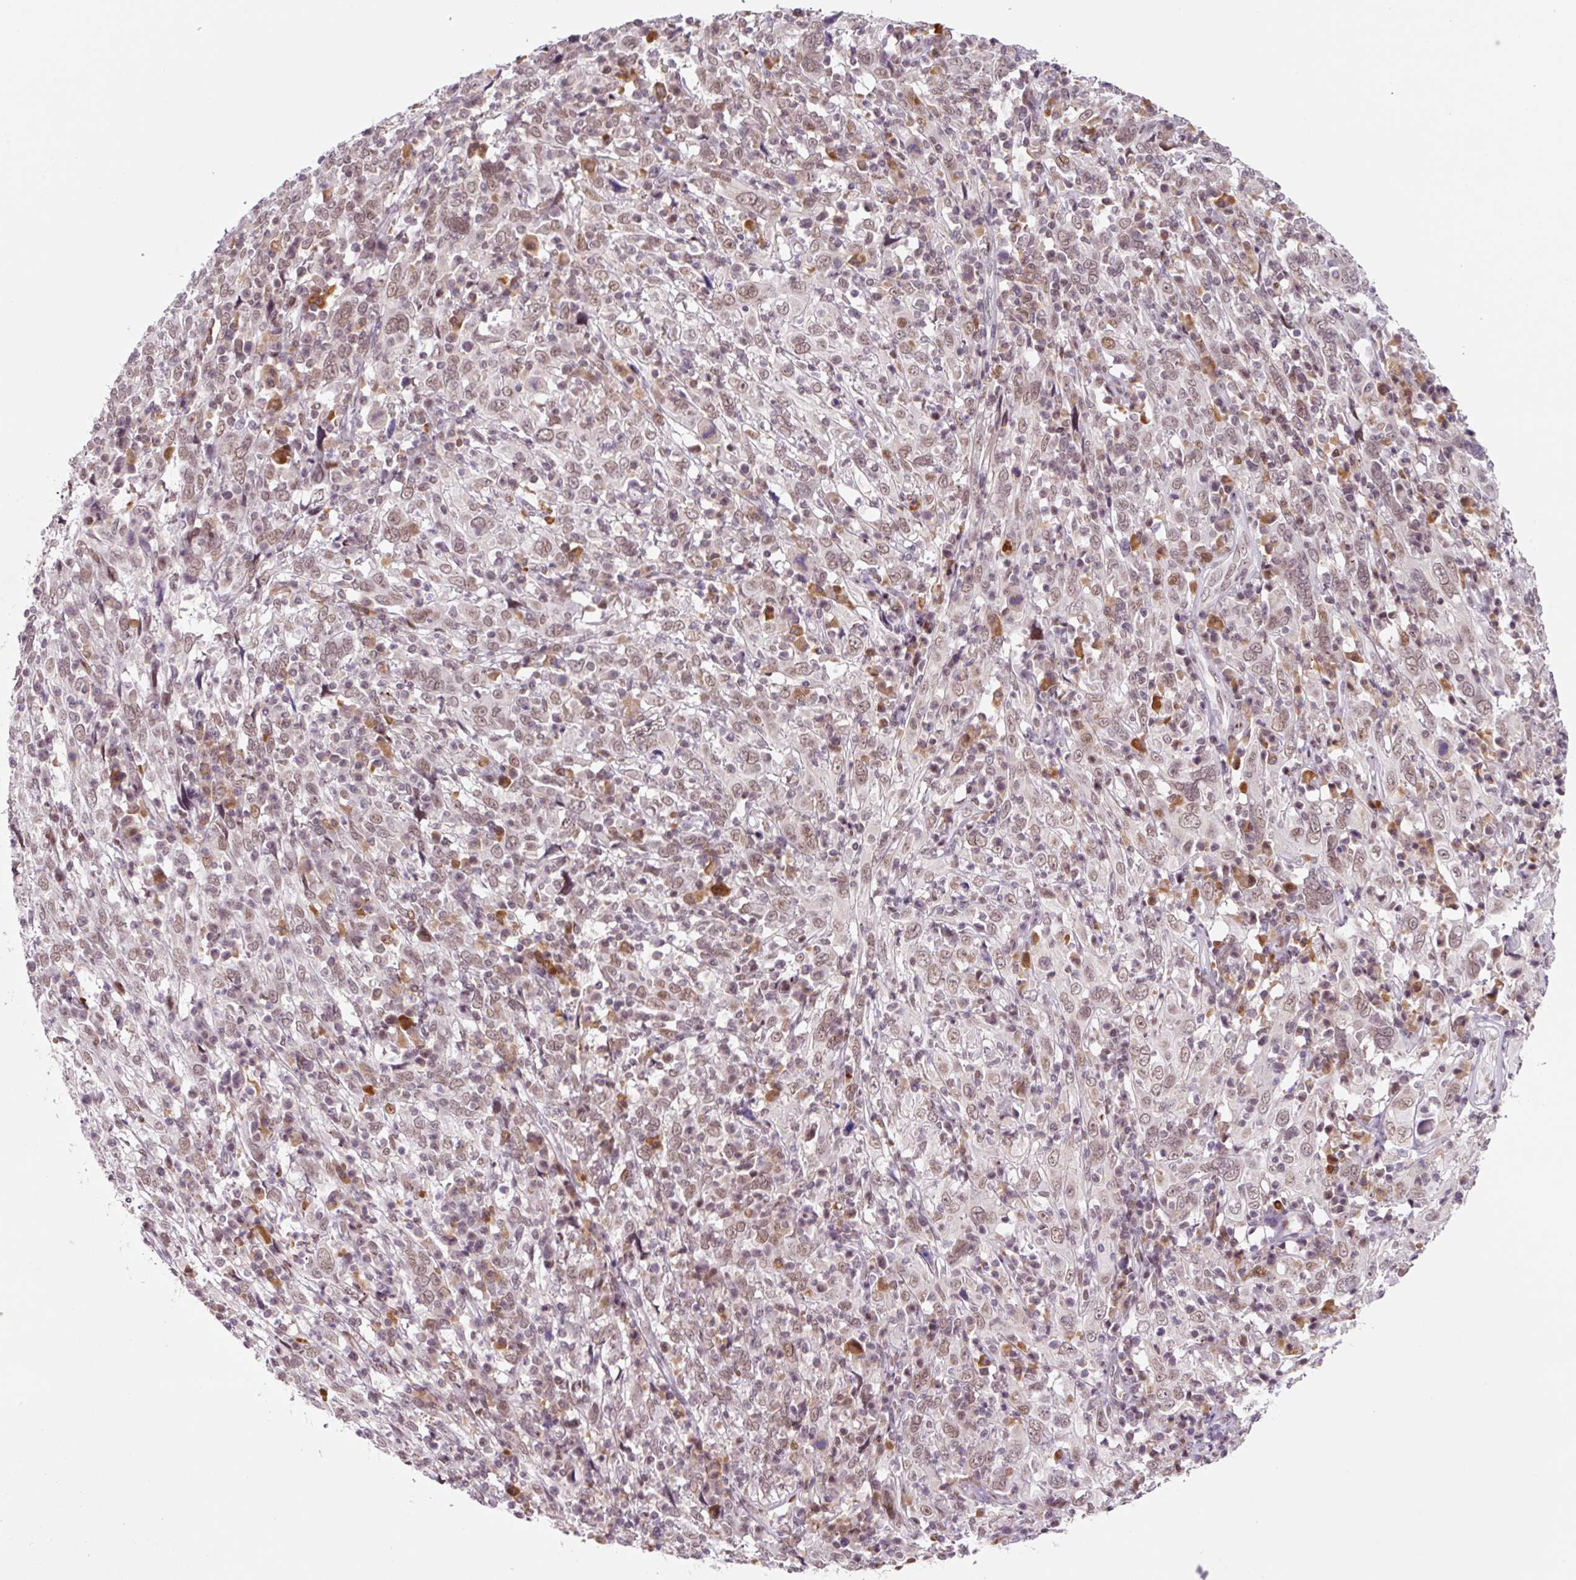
{"staining": {"intensity": "moderate", "quantity": ">75%", "location": "nuclear"}, "tissue": "cervical cancer", "cell_type": "Tumor cells", "image_type": "cancer", "snomed": [{"axis": "morphology", "description": "Squamous cell carcinoma, NOS"}, {"axis": "topography", "description": "Cervix"}], "caption": "Immunohistochemistry (IHC) photomicrograph of human cervical cancer stained for a protein (brown), which displays medium levels of moderate nuclear staining in about >75% of tumor cells.", "gene": "CCNL2", "patient": {"sex": "female", "age": 46}}